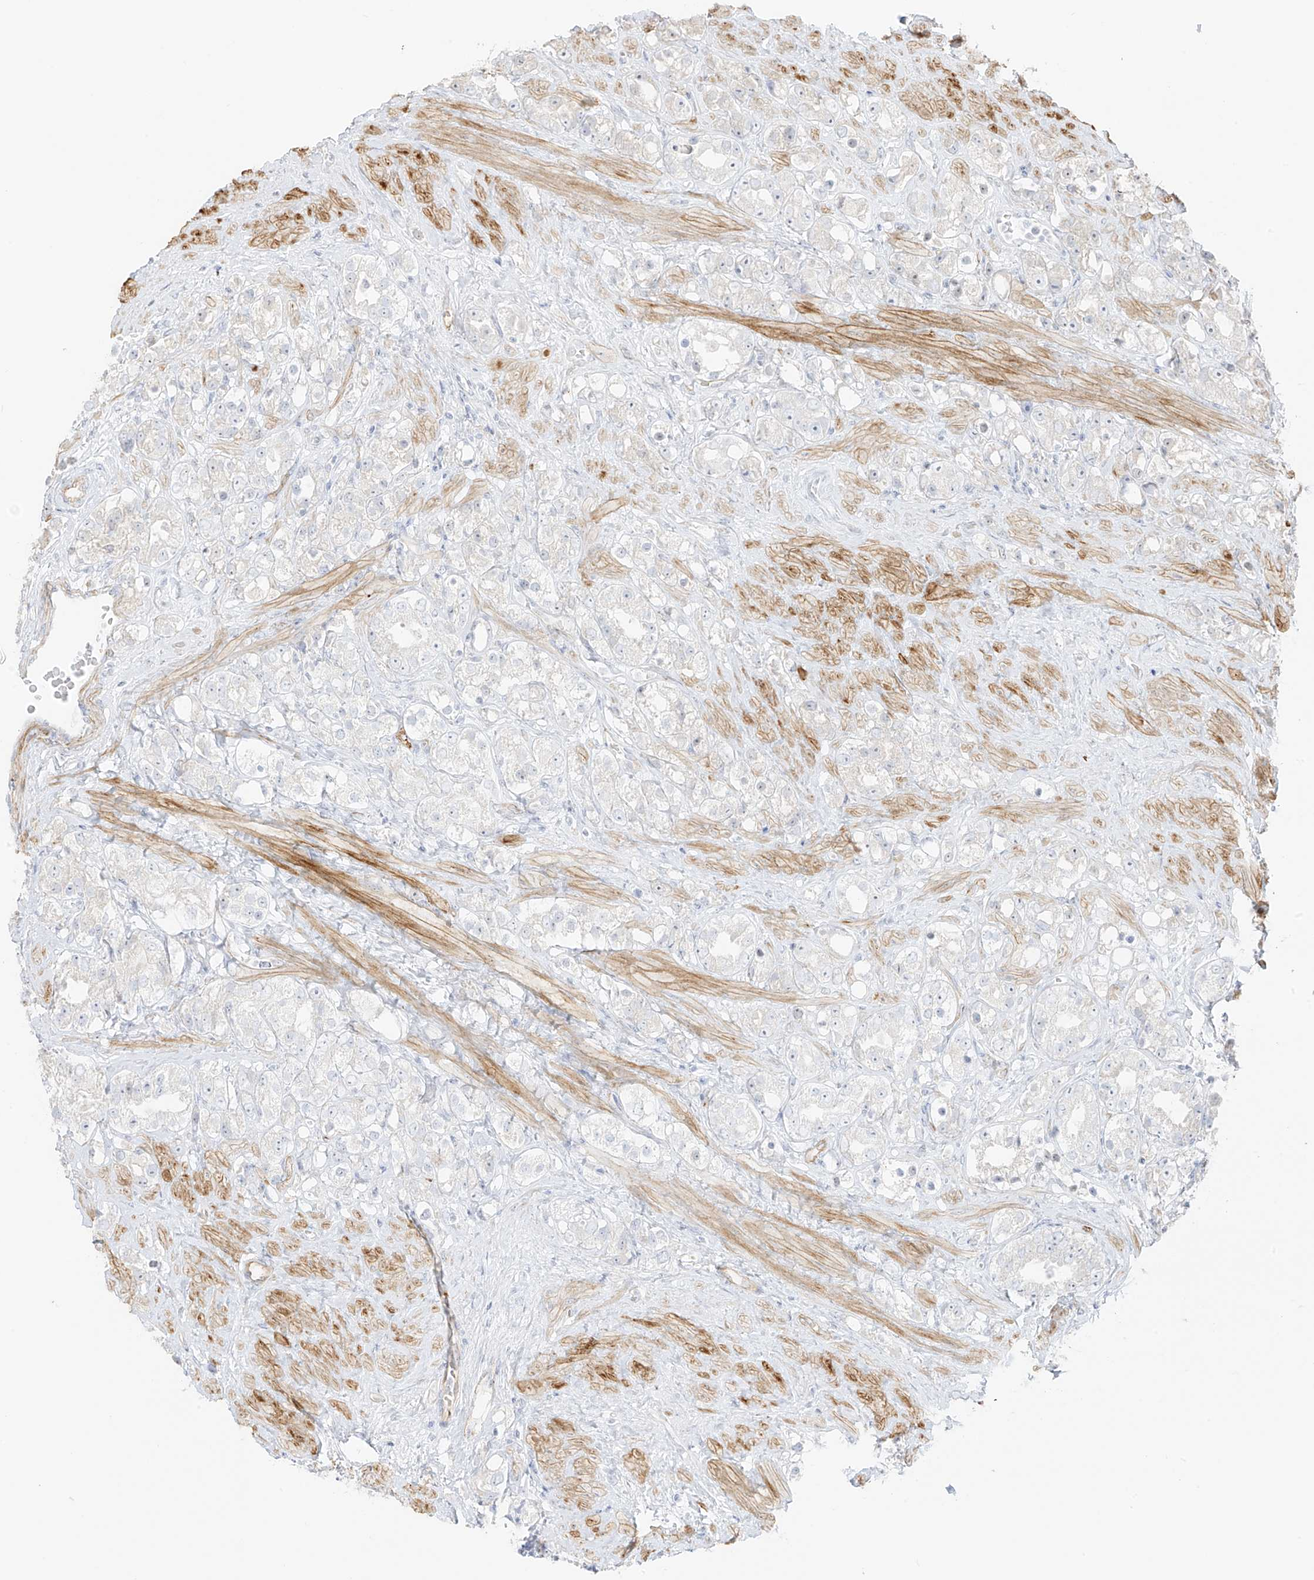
{"staining": {"intensity": "negative", "quantity": "none", "location": "none"}, "tissue": "prostate cancer", "cell_type": "Tumor cells", "image_type": "cancer", "snomed": [{"axis": "morphology", "description": "Adenocarcinoma, NOS"}, {"axis": "topography", "description": "Prostate"}], "caption": "Immunohistochemical staining of prostate cancer (adenocarcinoma) exhibits no significant expression in tumor cells.", "gene": "C11orf87", "patient": {"sex": "male", "age": 79}}